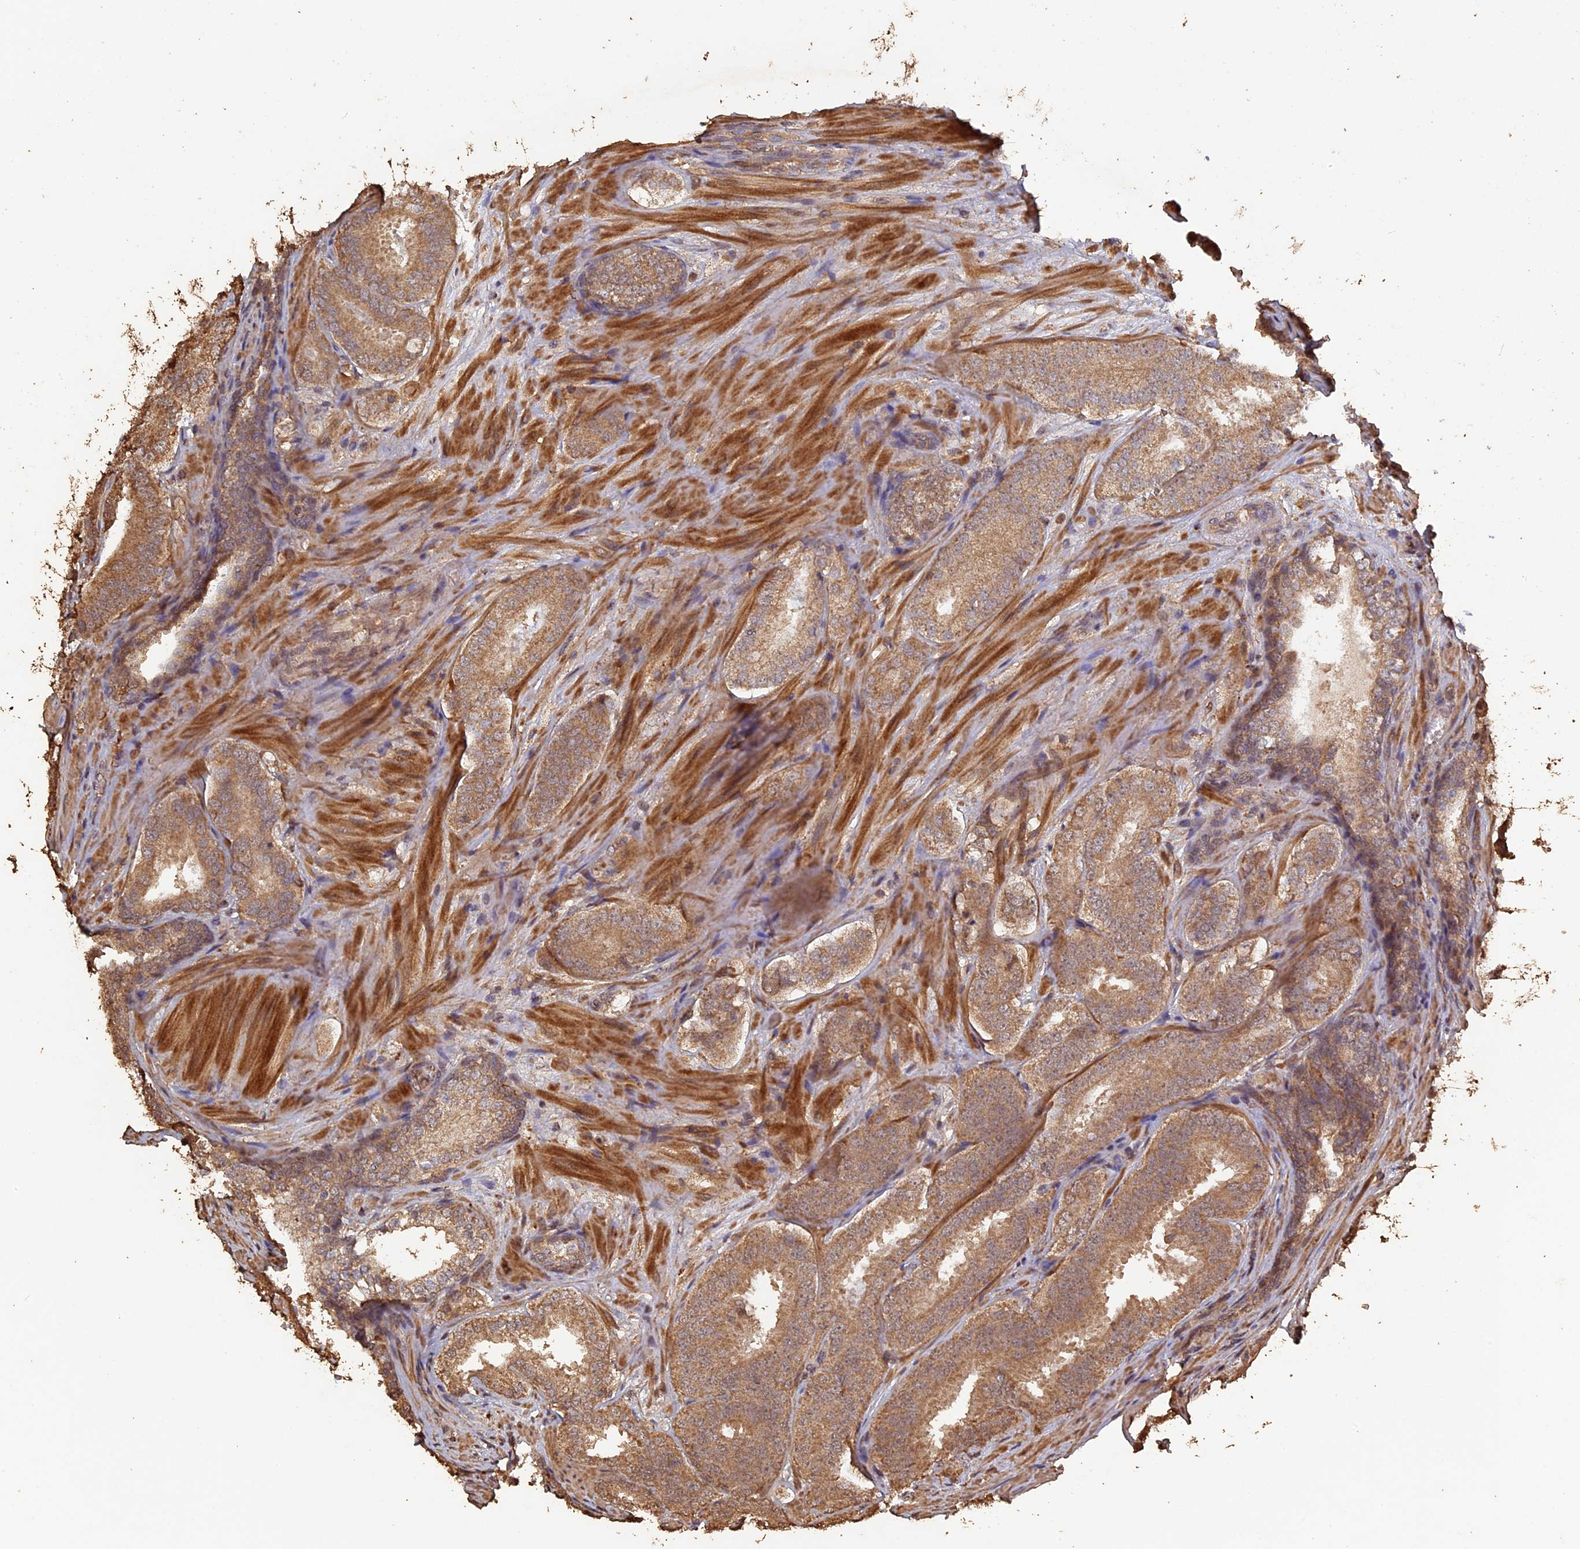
{"staining": {"intensity": "moderate", "quantity": ">75%", "location": "cytoplasmic/membranous"}, "tissue": "prostate cancer", "cell_type": "Tumor cells", "image_type": "cancer", "snomed": [{"axis": "morphology", "description": "Adenocarcinoma, High grade"}, {"axis": "topography", "description": "Prostate"}], "caption": "Brown immunohistochemical staining in human prostate high-grade adenocarcinoma displays moderate cytoplasmic/membranous expression in about >75% of tumor cells.", "gene": "HUNK", "patient": {"sex": "male", "age": 63}}